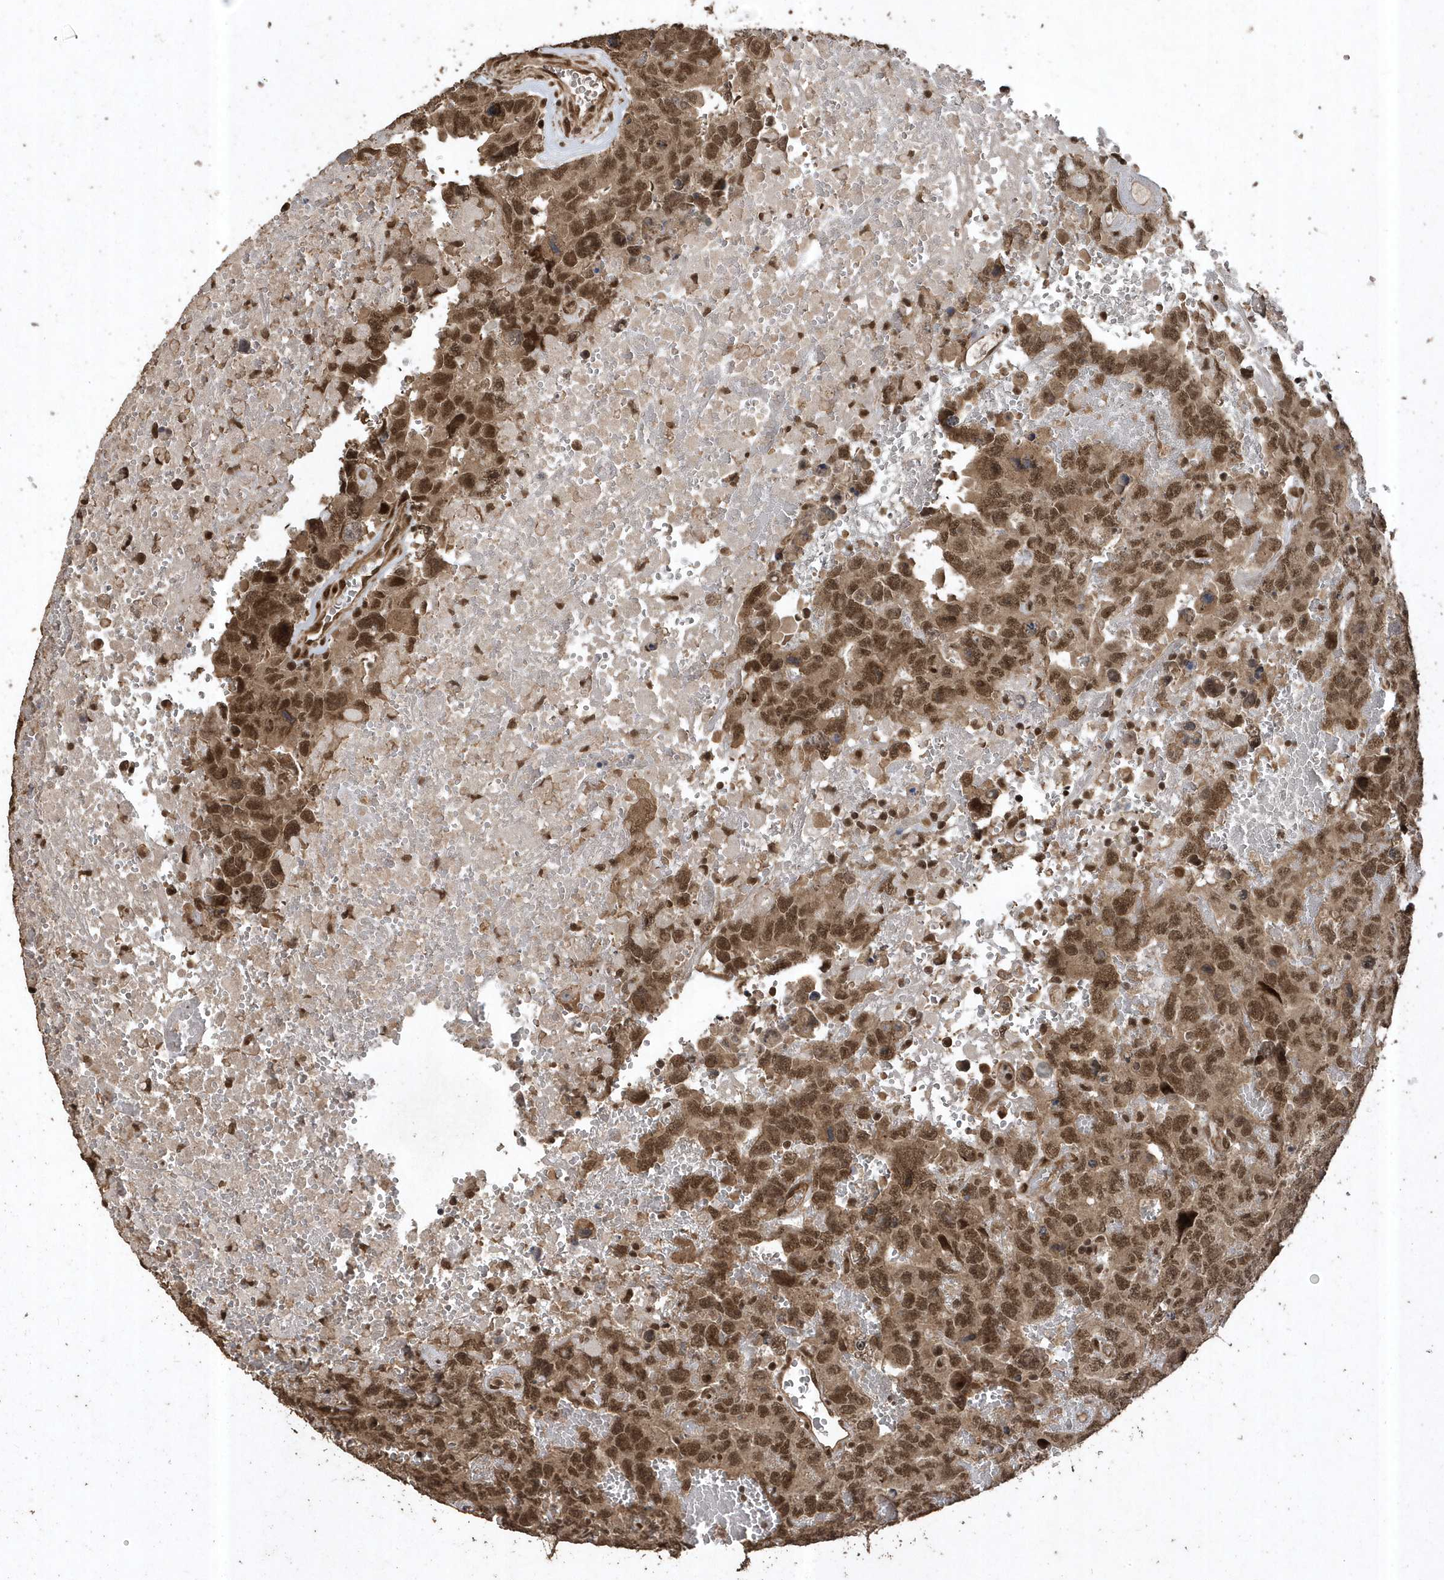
{"staining": {"intensity": "moderate", "quantity": ">75%", "location": "cytoplasmic/membranous,nuclear"}, "tissue": "testis cancer", "cell_type": "Tumor cells", "image_type": "cancer", "snomed": [{"axis": "morphology", "description": "Carcinoma, Embryonal, NOS"}, {"axis": "topography", "description": "Testis"}], "caption": "Protein expression analysis of human embryonal carcinoma (testis) reveals moderate cytoplasmic/membranous and nuclear expression in about >75% of tumor cells.", "gene": "INTS12", "patient": {"sex": "male", "age": 45}}